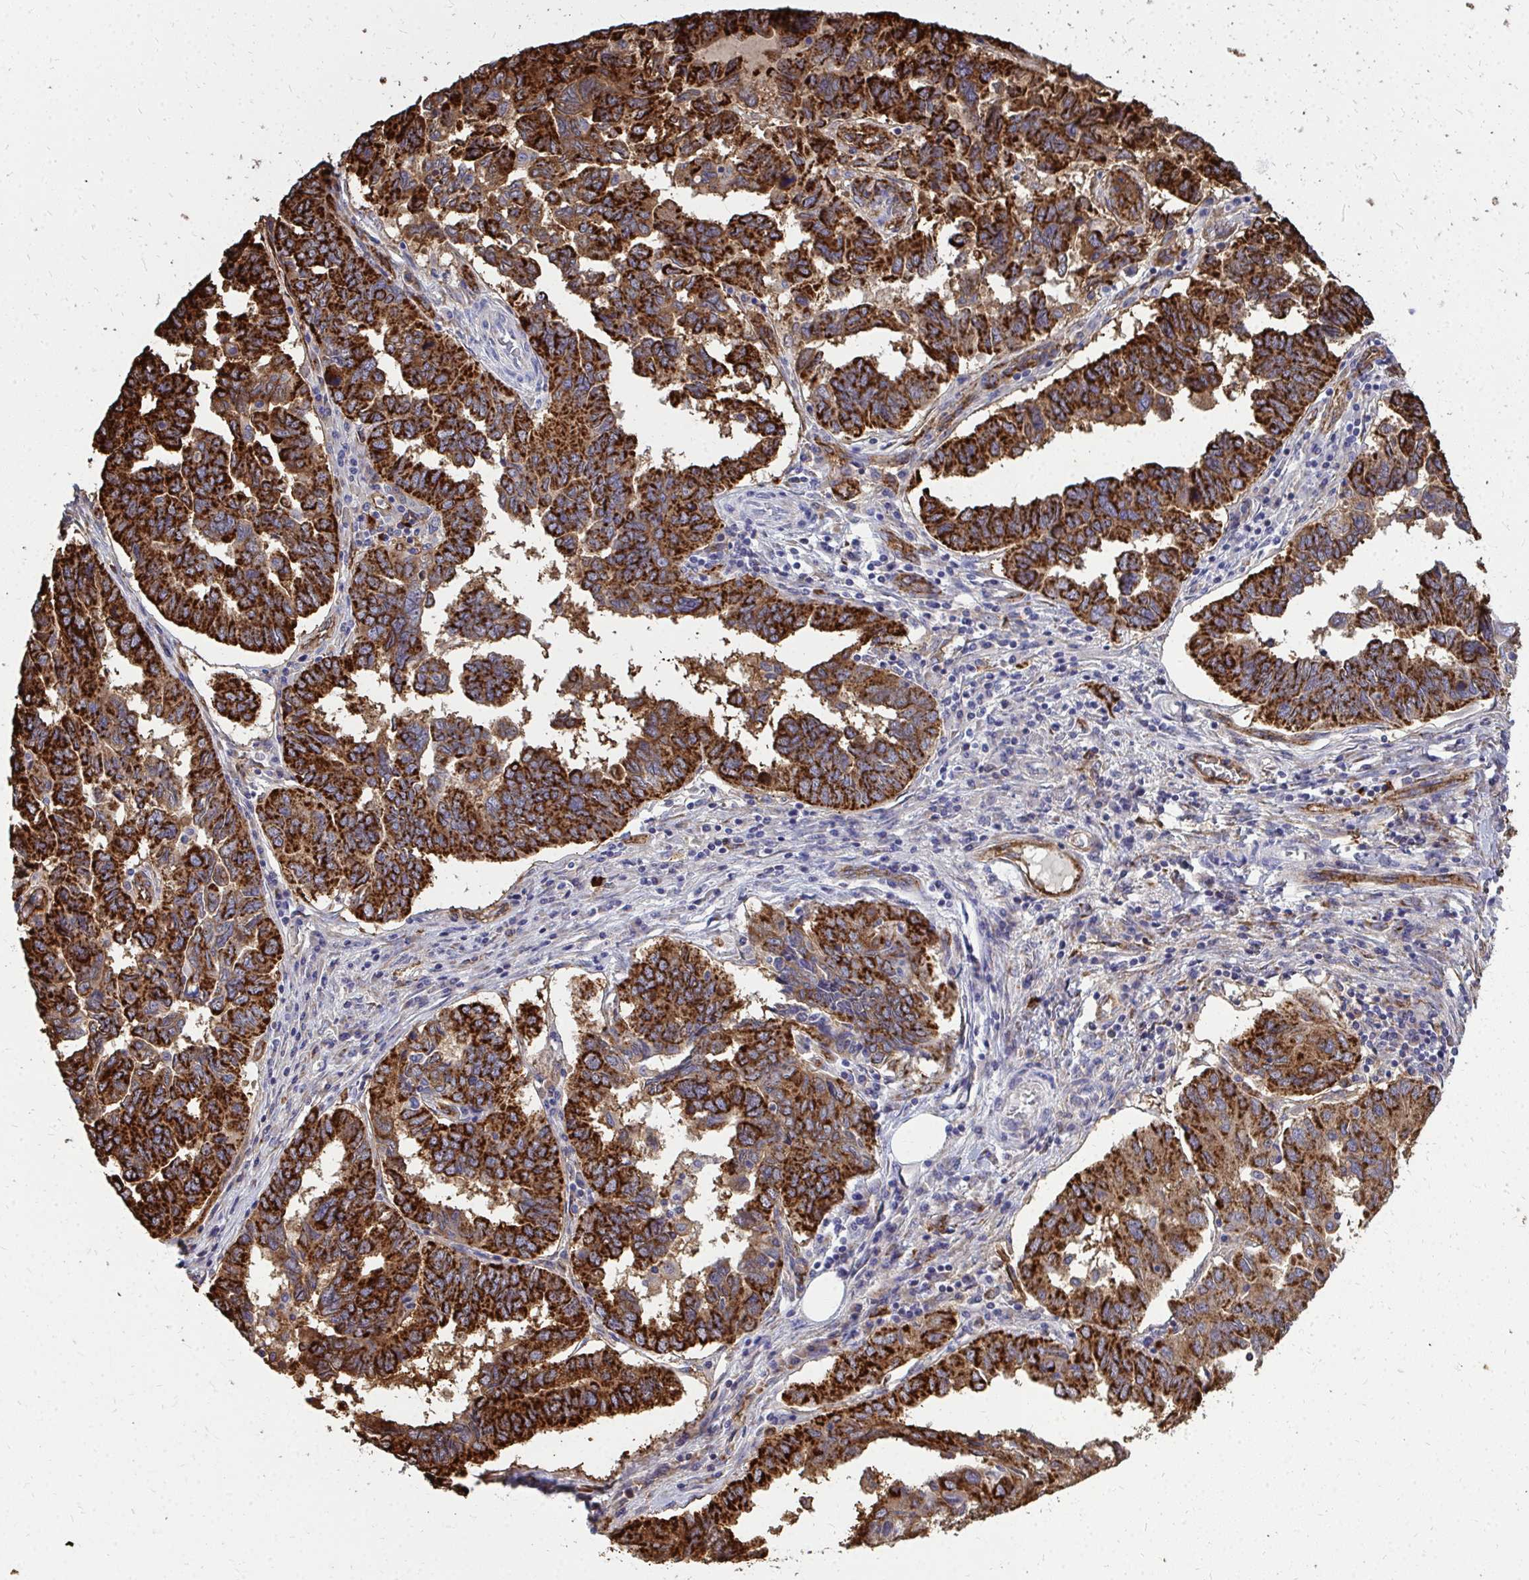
{"staining": {"intensity": "strong", "quantity": ">75%", "location": "cytoplasmic/membranous"}, "tissue": "ovarian cancer", "cell_type": "Tumor cells", "image_type": "cancer", "snomed": [{"axis": "morphology", "description": "Cystadenocarcinoma, serous, NOS"}, {"axis": "topography", "description": "Ovary"}], "caption": "Strong cytoplasmic/membranous expression for a protein is identified in about >75% of tumor cells of ovarian cancer (serous cystadenocarcinoma) using immunohistochemistry.", "gene": "MARCKSL1", "patient": {"sex": "female", "age": 64}}